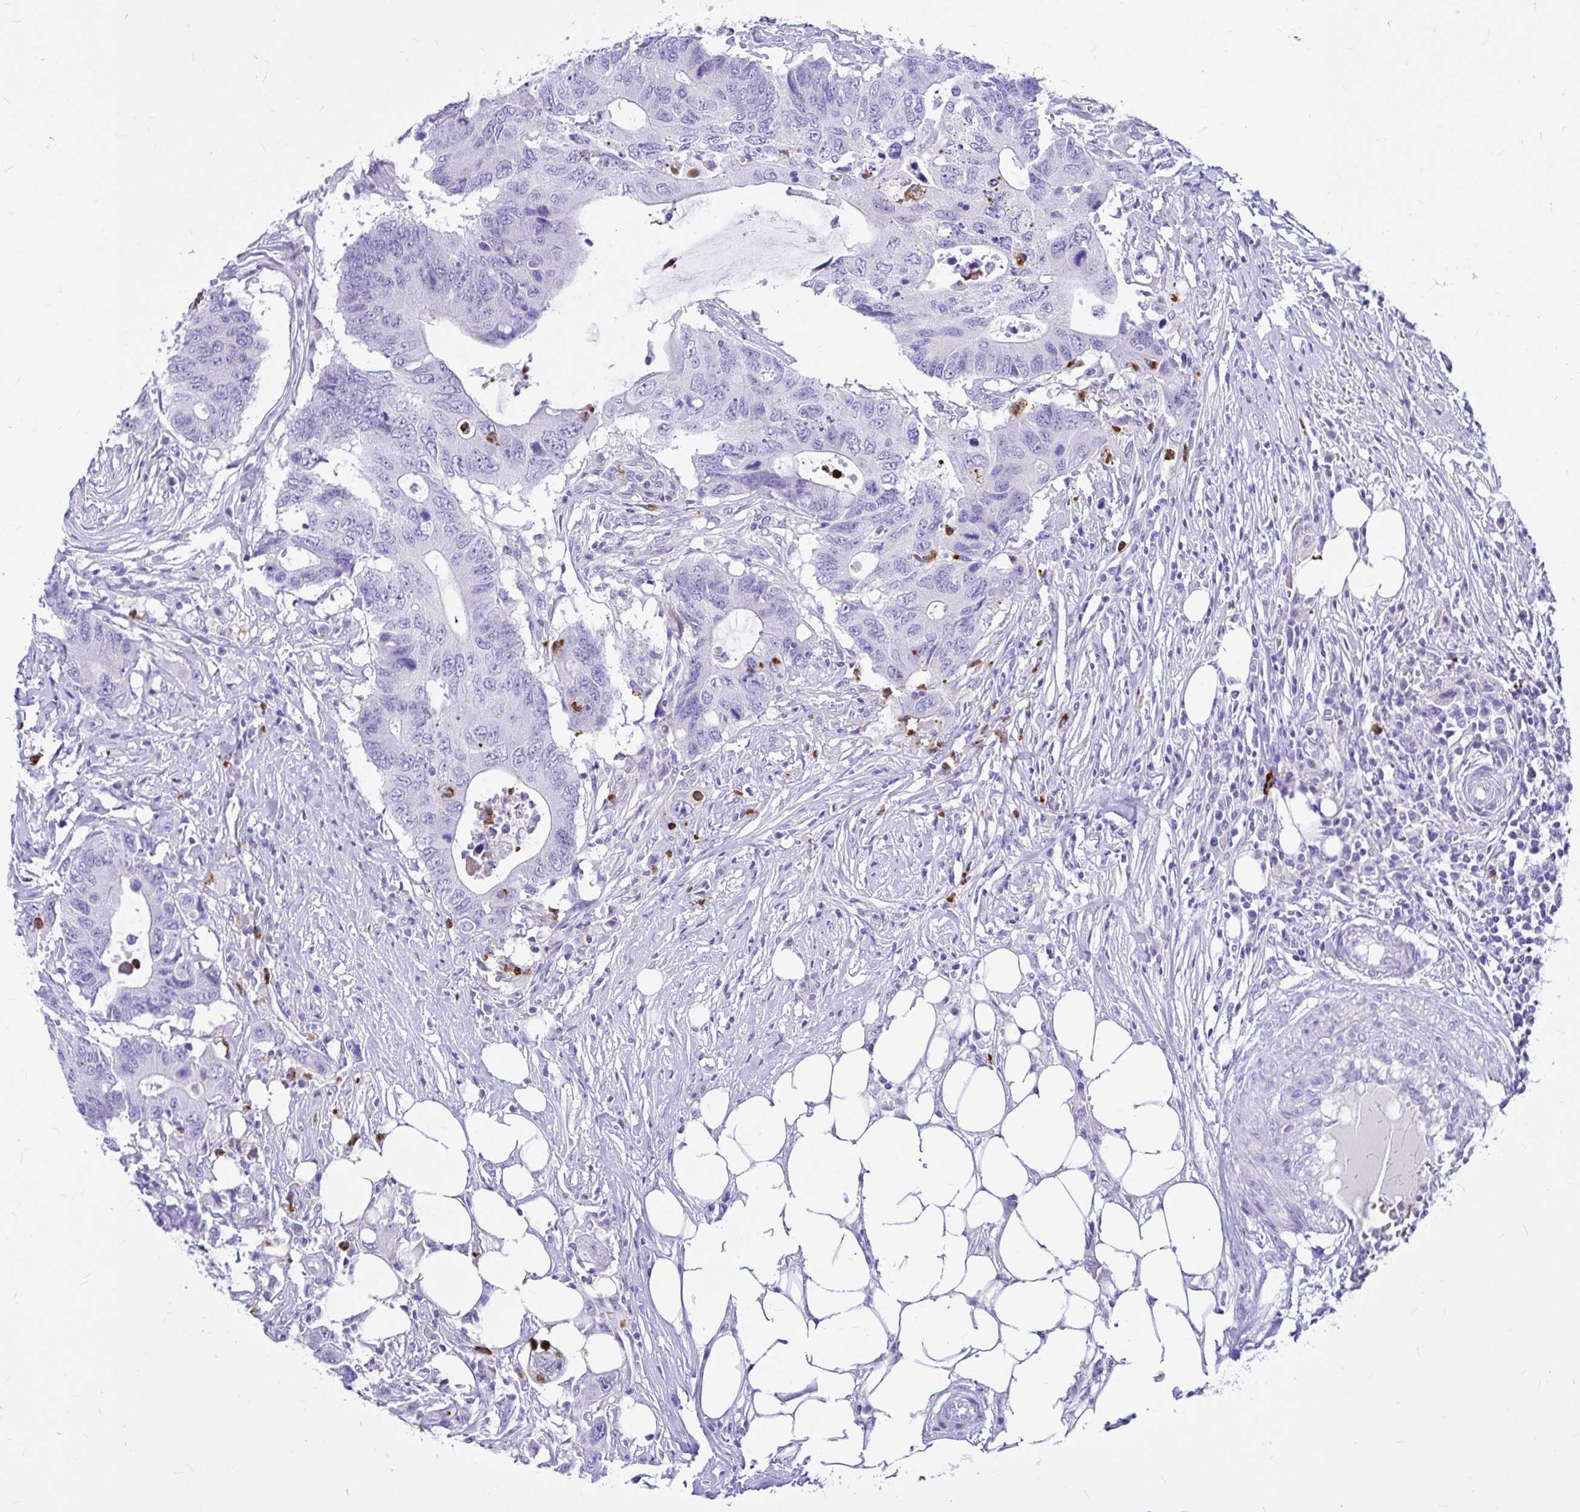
{"staining": {"intensity": "negative", "quantity": "none", "location": "none"}, "tissue": "colorectal cancer", "cell_type": "Tumor cells", "image_type": "cancer", "snomed": [{"axis": "morphology", "description": "Adenocarcinoma, NOS"}, {"axis": "topography", "description": "Colon"}], "caption": "Immunohistochemistry (IHC) micrograph of adenocarcinoma (colorectal) stained for a protein (brown), which demonstrates no expression in tumor cells.", "gene": "CLEC1B", "patient": {"sex": "male", "age": 71}}